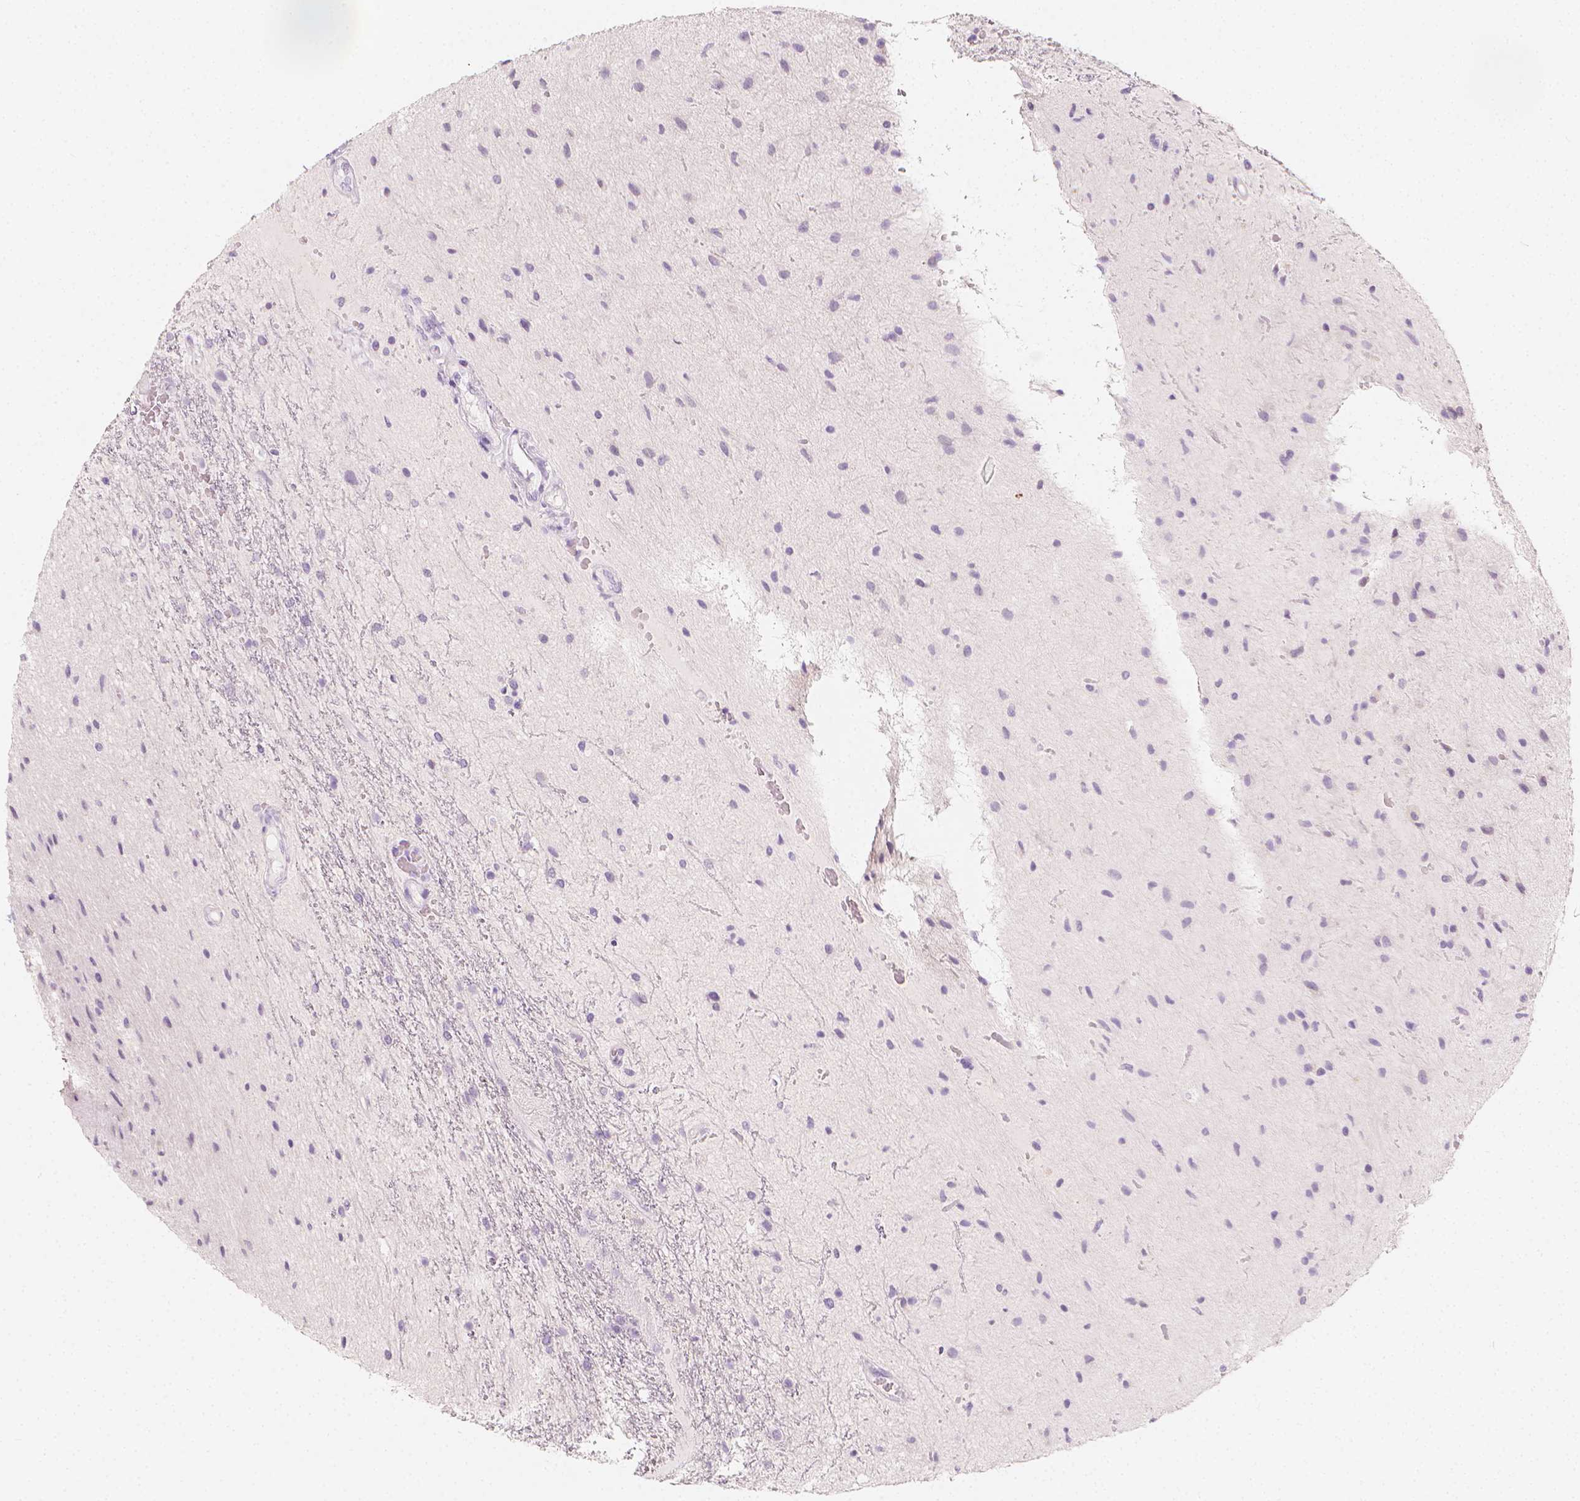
{"staining": {"intensity": "negative", "quantity": "none", "location": "none"}, "tissue": "glioma", "cell_type": "Tumor cells", "image_type": "cancer", "snomed": [{"axis": "morphology", "description": "Glioma, malignant, Low grade"}, {"axis": "topography", "description": "Cerebellum"}], "caption": "The histopathology image exhibits no significant staining in tumor cells of malignant glioma (low-grade).", "gene": "RBFOX1", "patient": {"sex": "female", "age": 14}}